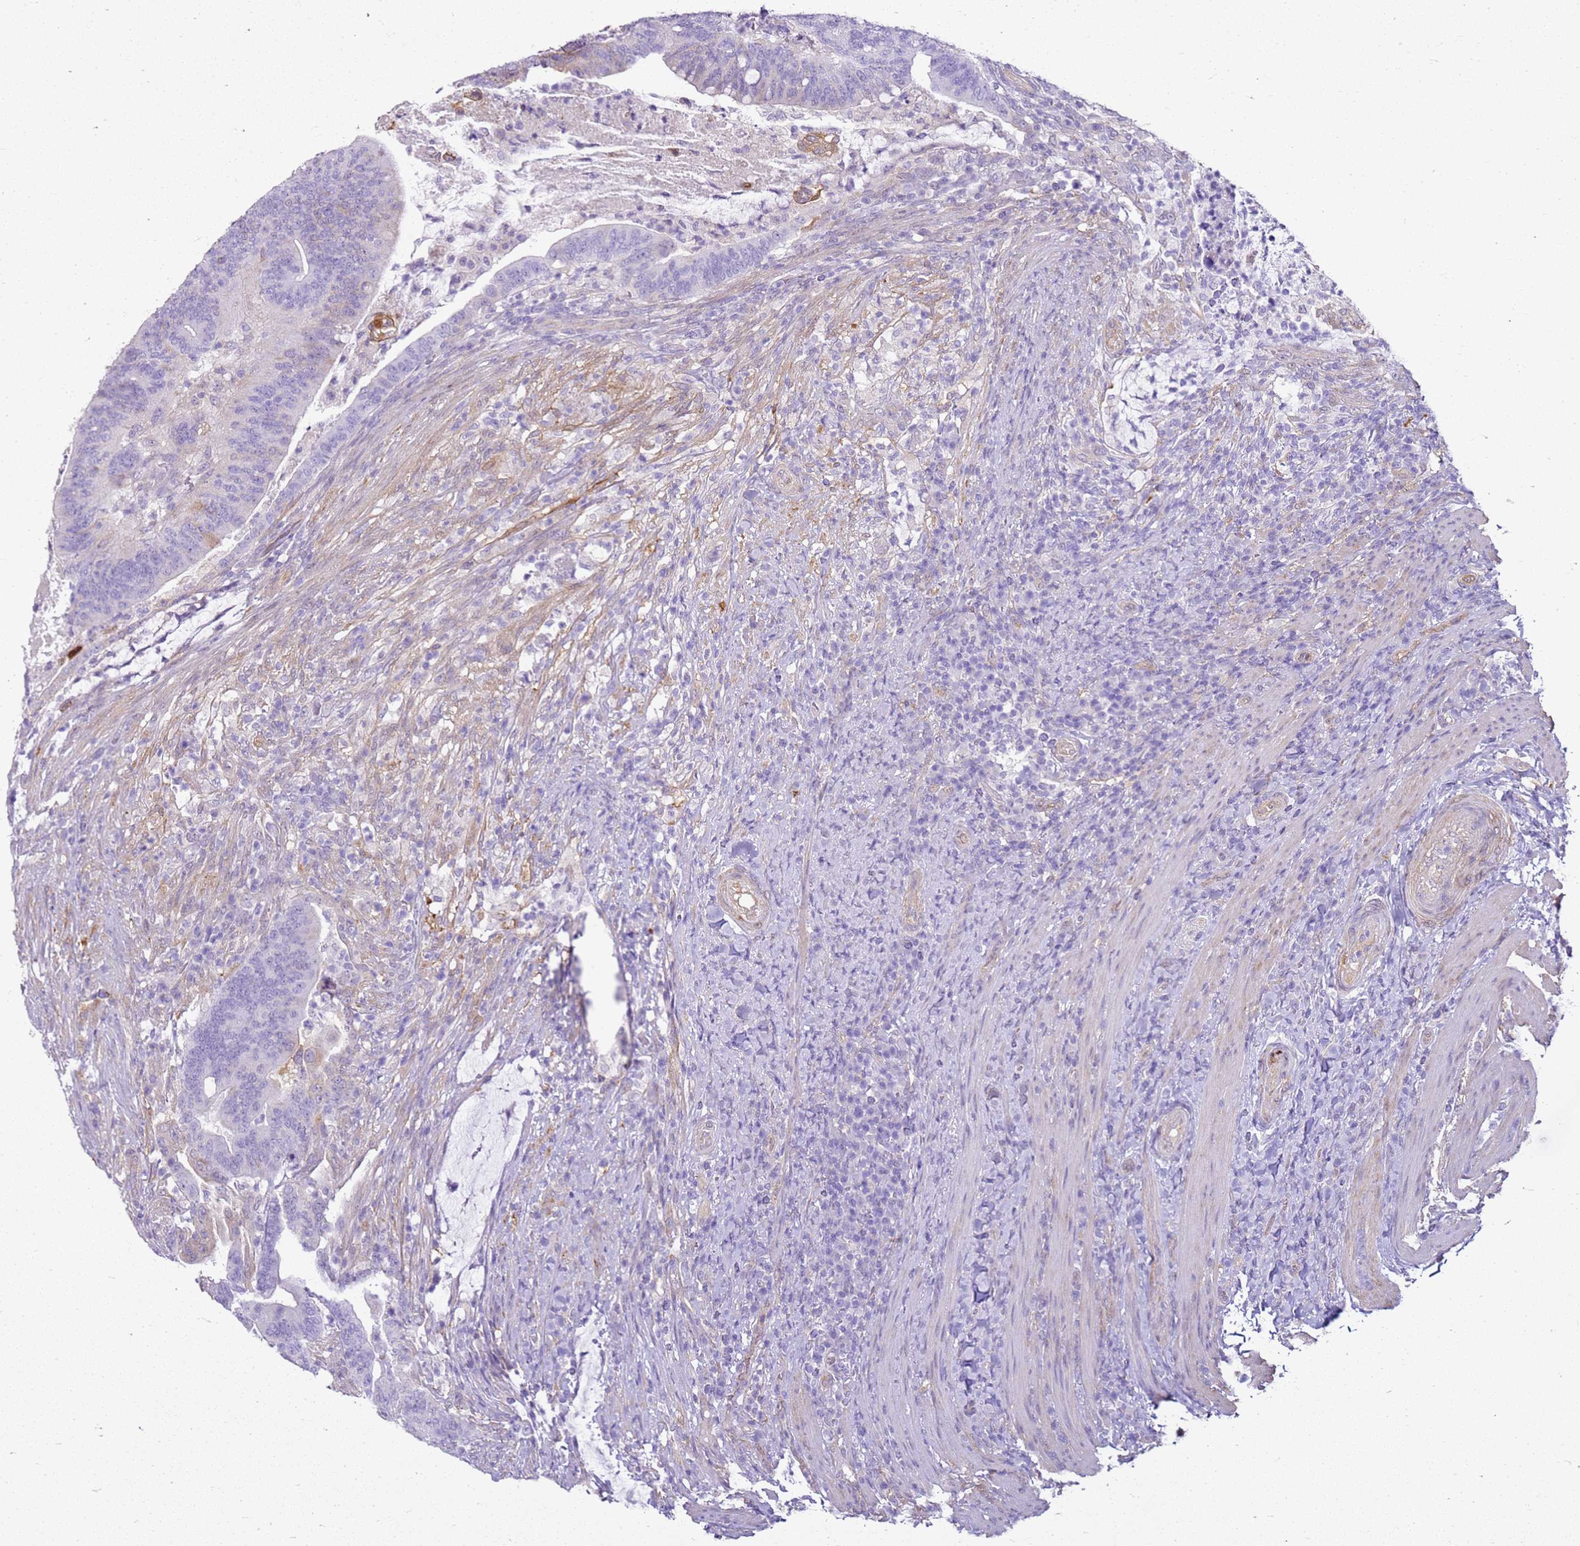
{"staining": {"intensity": "negative", "quantity": "none", "location": "none"}, "tissue": "colorectal cancer", "cell_type": "Tumor cells", "image_type": "cancer", "snomed": [{"axis": "morphology", "description": "Adenocarcinoma, NOS"}, {"axis": "topography", "description": "Colon"}], "caption": "This photomicrograph is of adenocarcinoma (colorectal) stained with immunohistochemistry (IHC) to label a protein in brown with the nuclei are counter-stained blue. There is no expression in tumor cells. (DAB IHC with hematoxylin counter stain).", "gene": "HSPB1", "patient": {"sex": "female", "age": 66}}